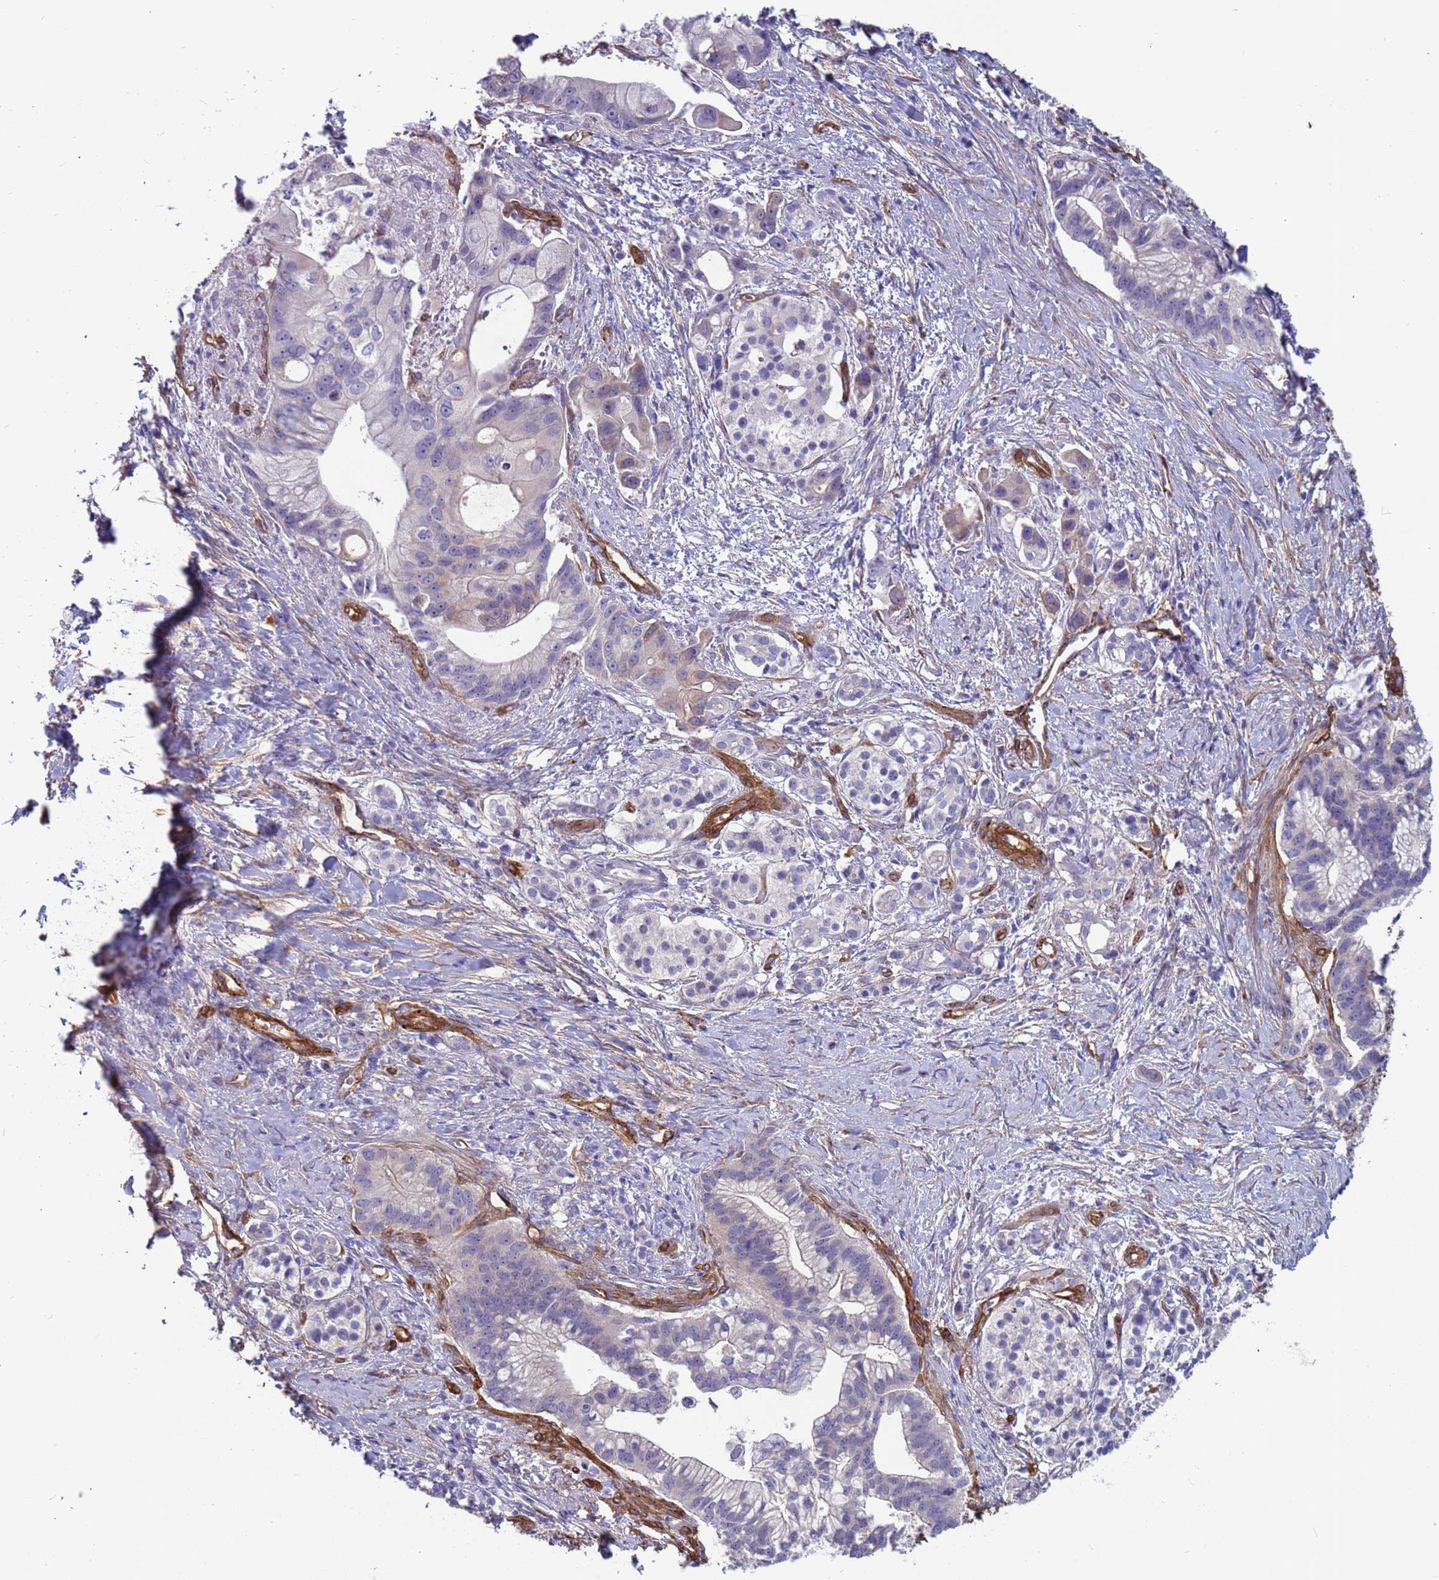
{"staining": {"intensity": "negative", "quantity": "none", "location": "none"}, "tissue": "pancreatic cancer", "cell_type": "Tumor cells", "image_type": "cancer", "snomed": [{"axis": "morphology", "description": "Adenocarcinoma, NOS"}, {"axis": "topography", "description": "Pancreas"}], "caption": "Adenocarcinoma (pancreatic) was stained to show a protein in brown. There is no significant staining in tumor cells.", "gene": "EHD2", "patient": {"sex": "male", "age": 68}}